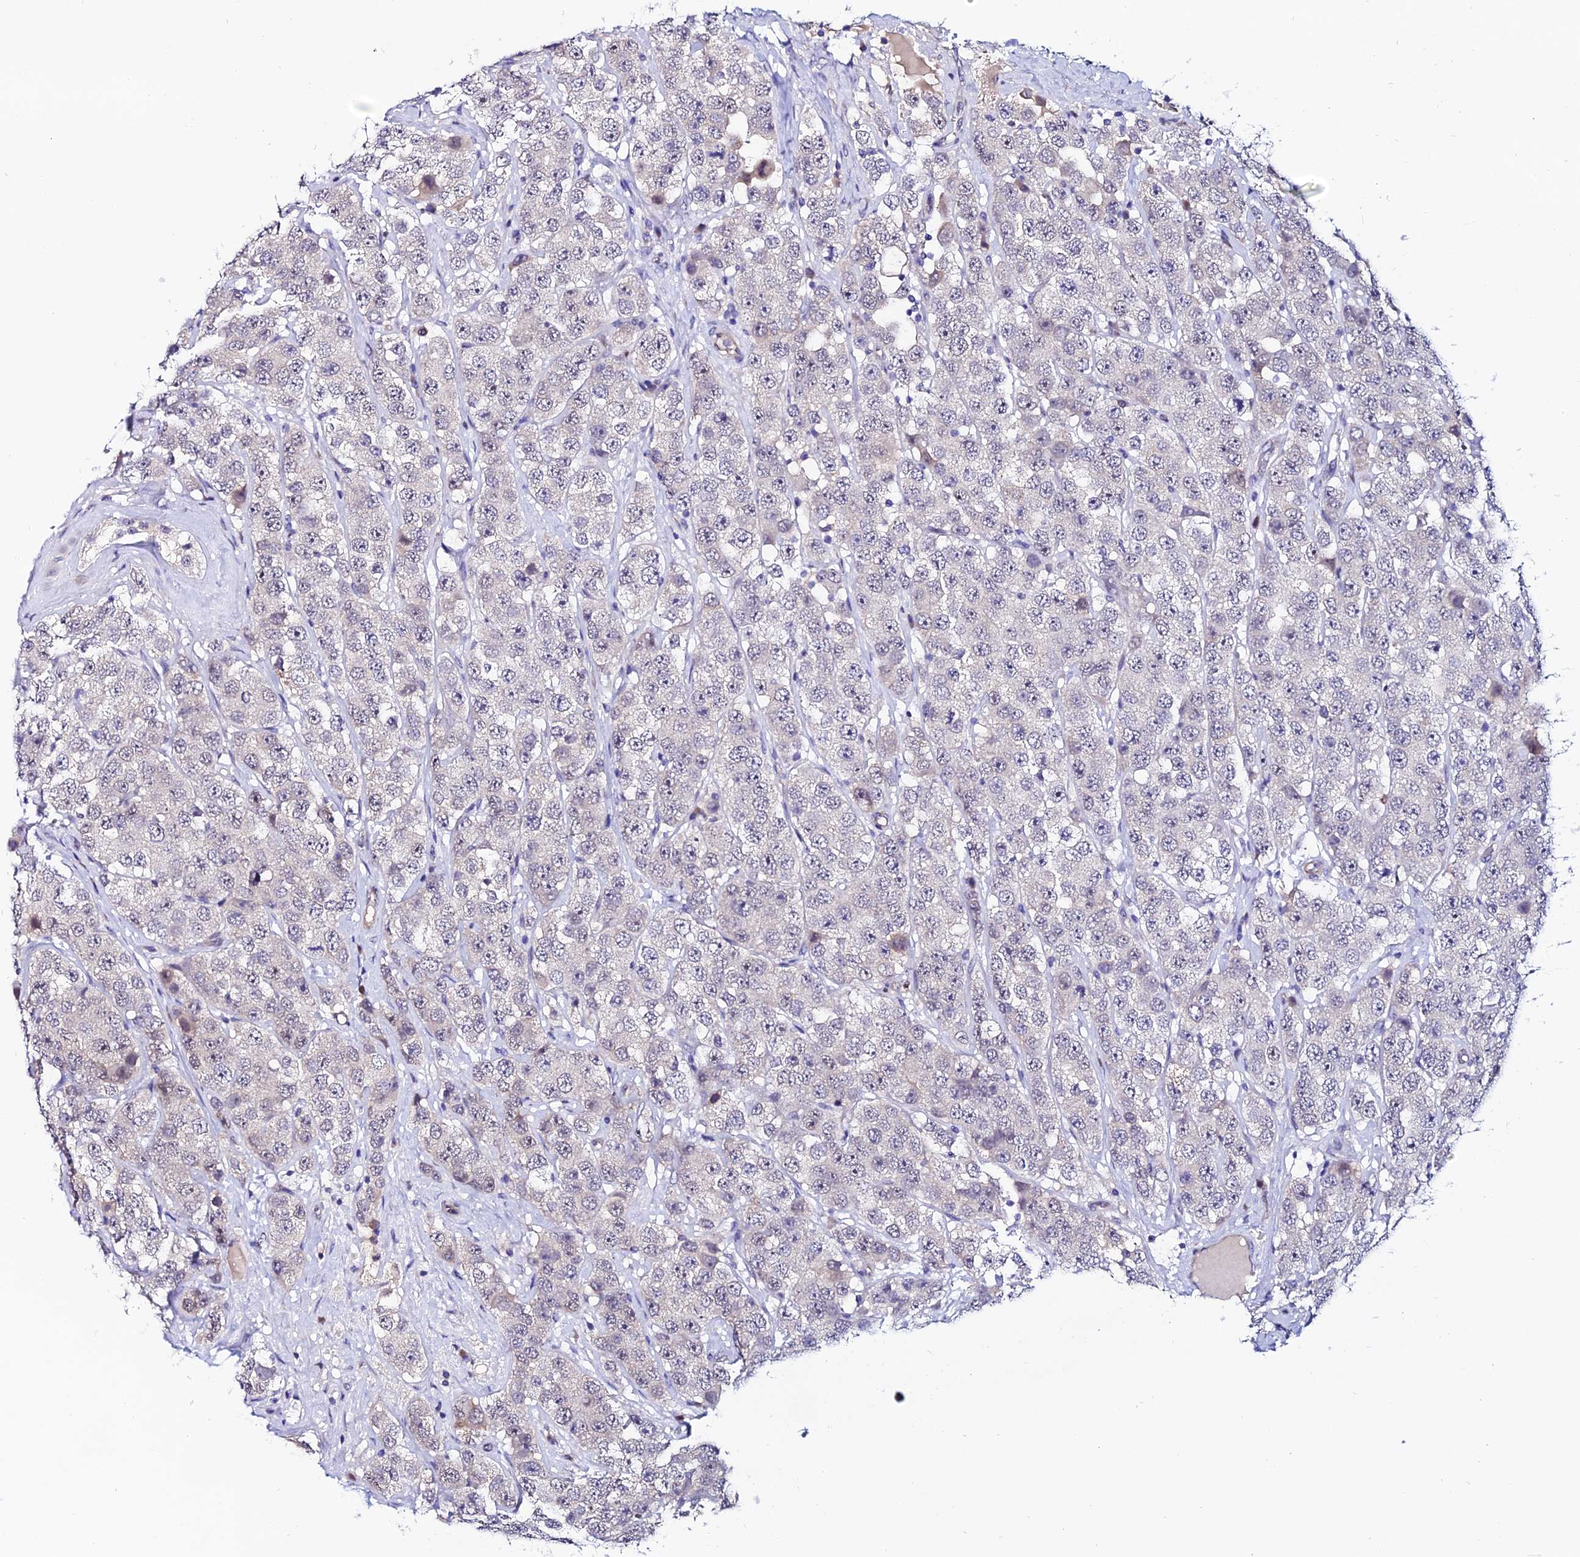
{"staining": {"intensity": "negative", "quantity": "none", "location": "none"}, "tissue": "testis cancer", "cell_type": "Tumor cells", "image_type": "cancer", "snomed": [{"axis": "morphology", "description": "Seminoma, NOS"}, {"axis": "topography", "description": "Testis"}], "caption": "This is an immunohistochemistry histopathology image of testis seminoma. There is no expression in tumor cells.", "gene": "FZD8", "patient": {"sex": "male", "age": 28}}